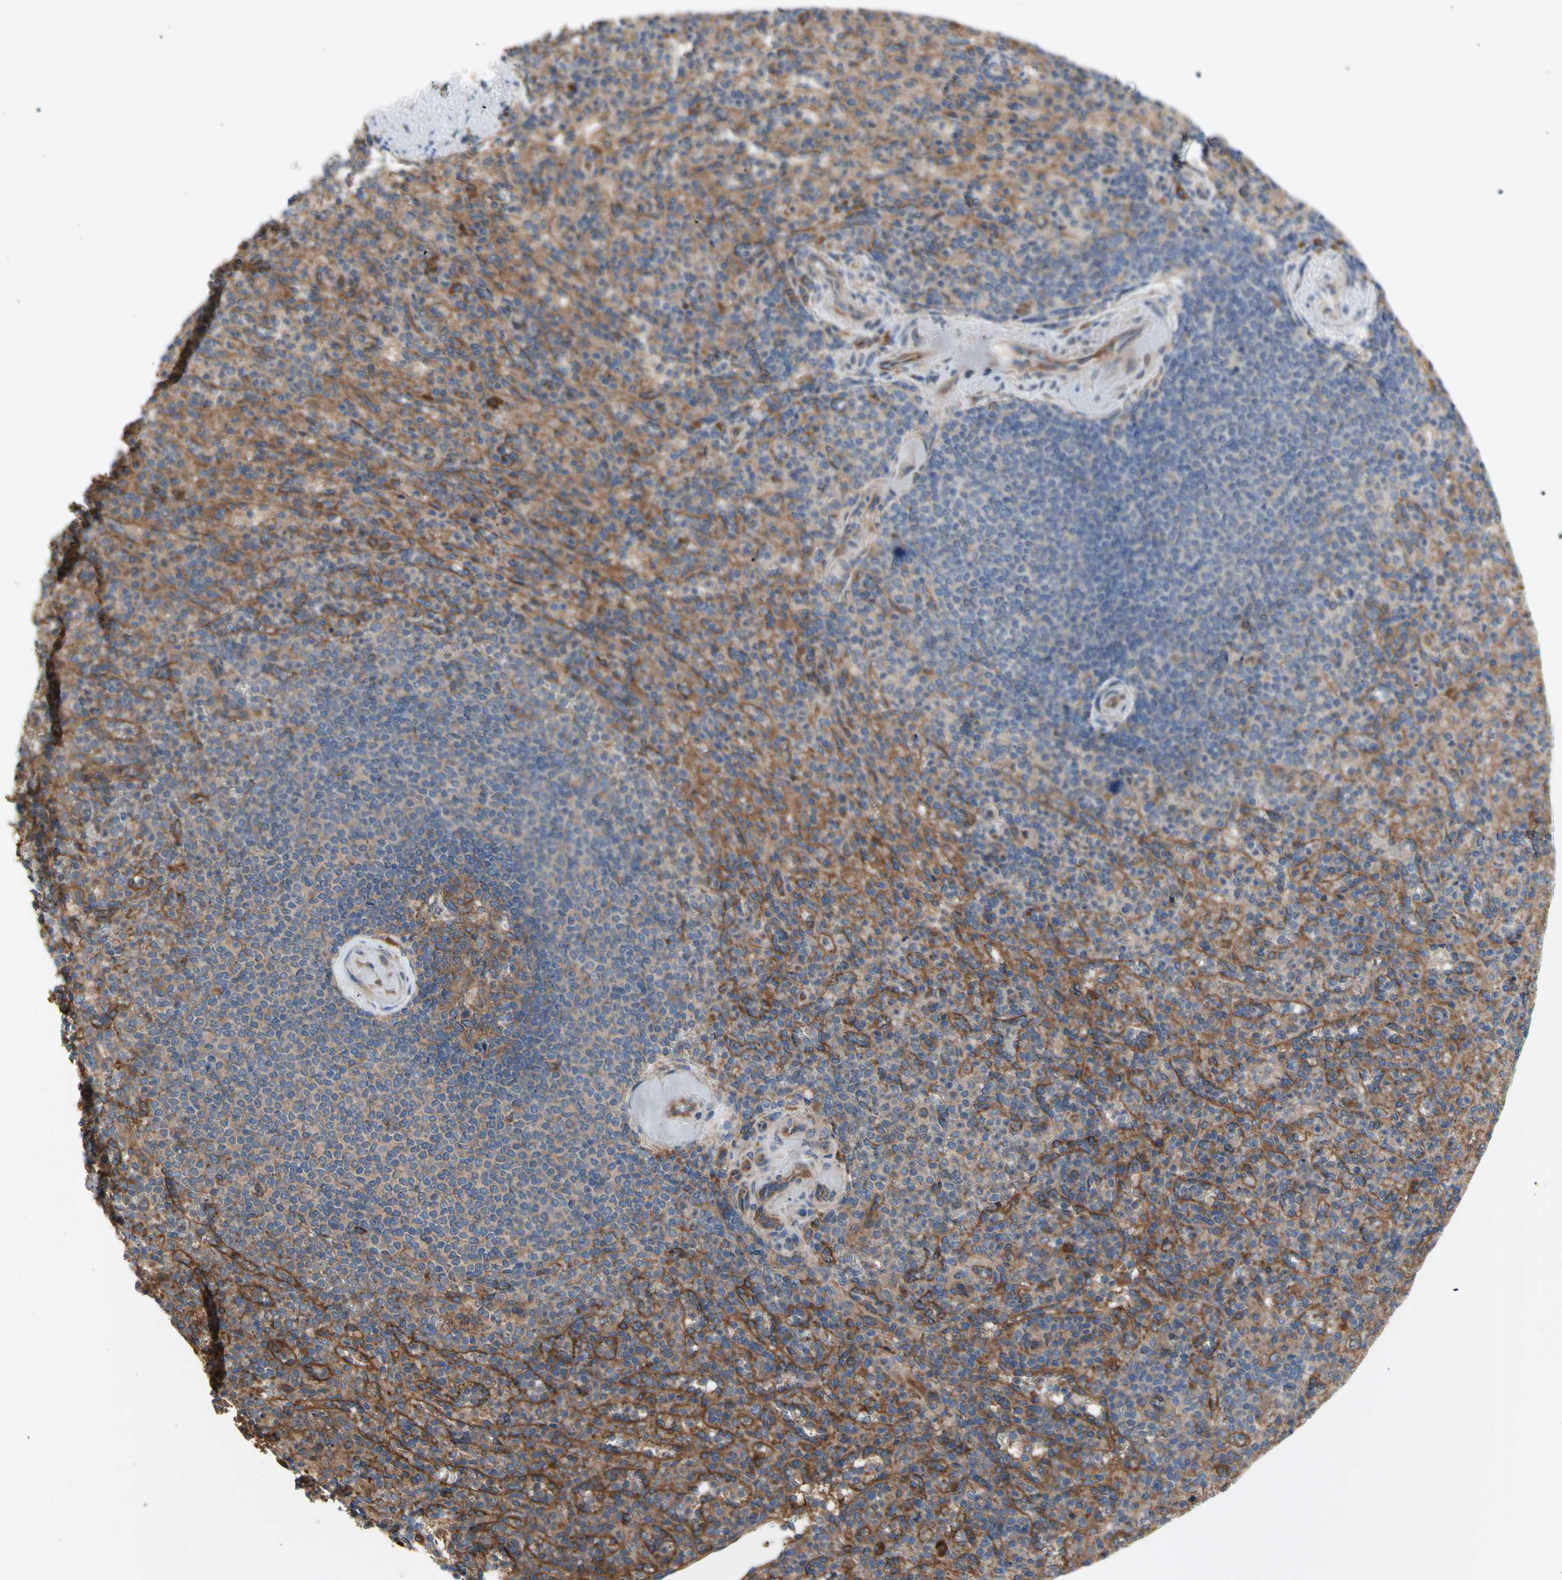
{"staining": {"intensity": "weak", "quantity": "25%-75%", "location": "cytoplasmic/membranous"}, "tissue": "spleen", "cell_type": "Cells in red pulp", "image_type": "normal", "snomed": [{"axis": "morphology", "description": "Normal tissue, NOS"}, {"axis": "topography", "description": "Spleen"}], "caption": "This is a photomicrograph of immunohistochemistry staining of benign spleen, which shows weak positivity in the cytoplasmic/membranous of cells in red pulp.", "gene": "KLC1", "patient": {"sex": "female", "age": 74}}